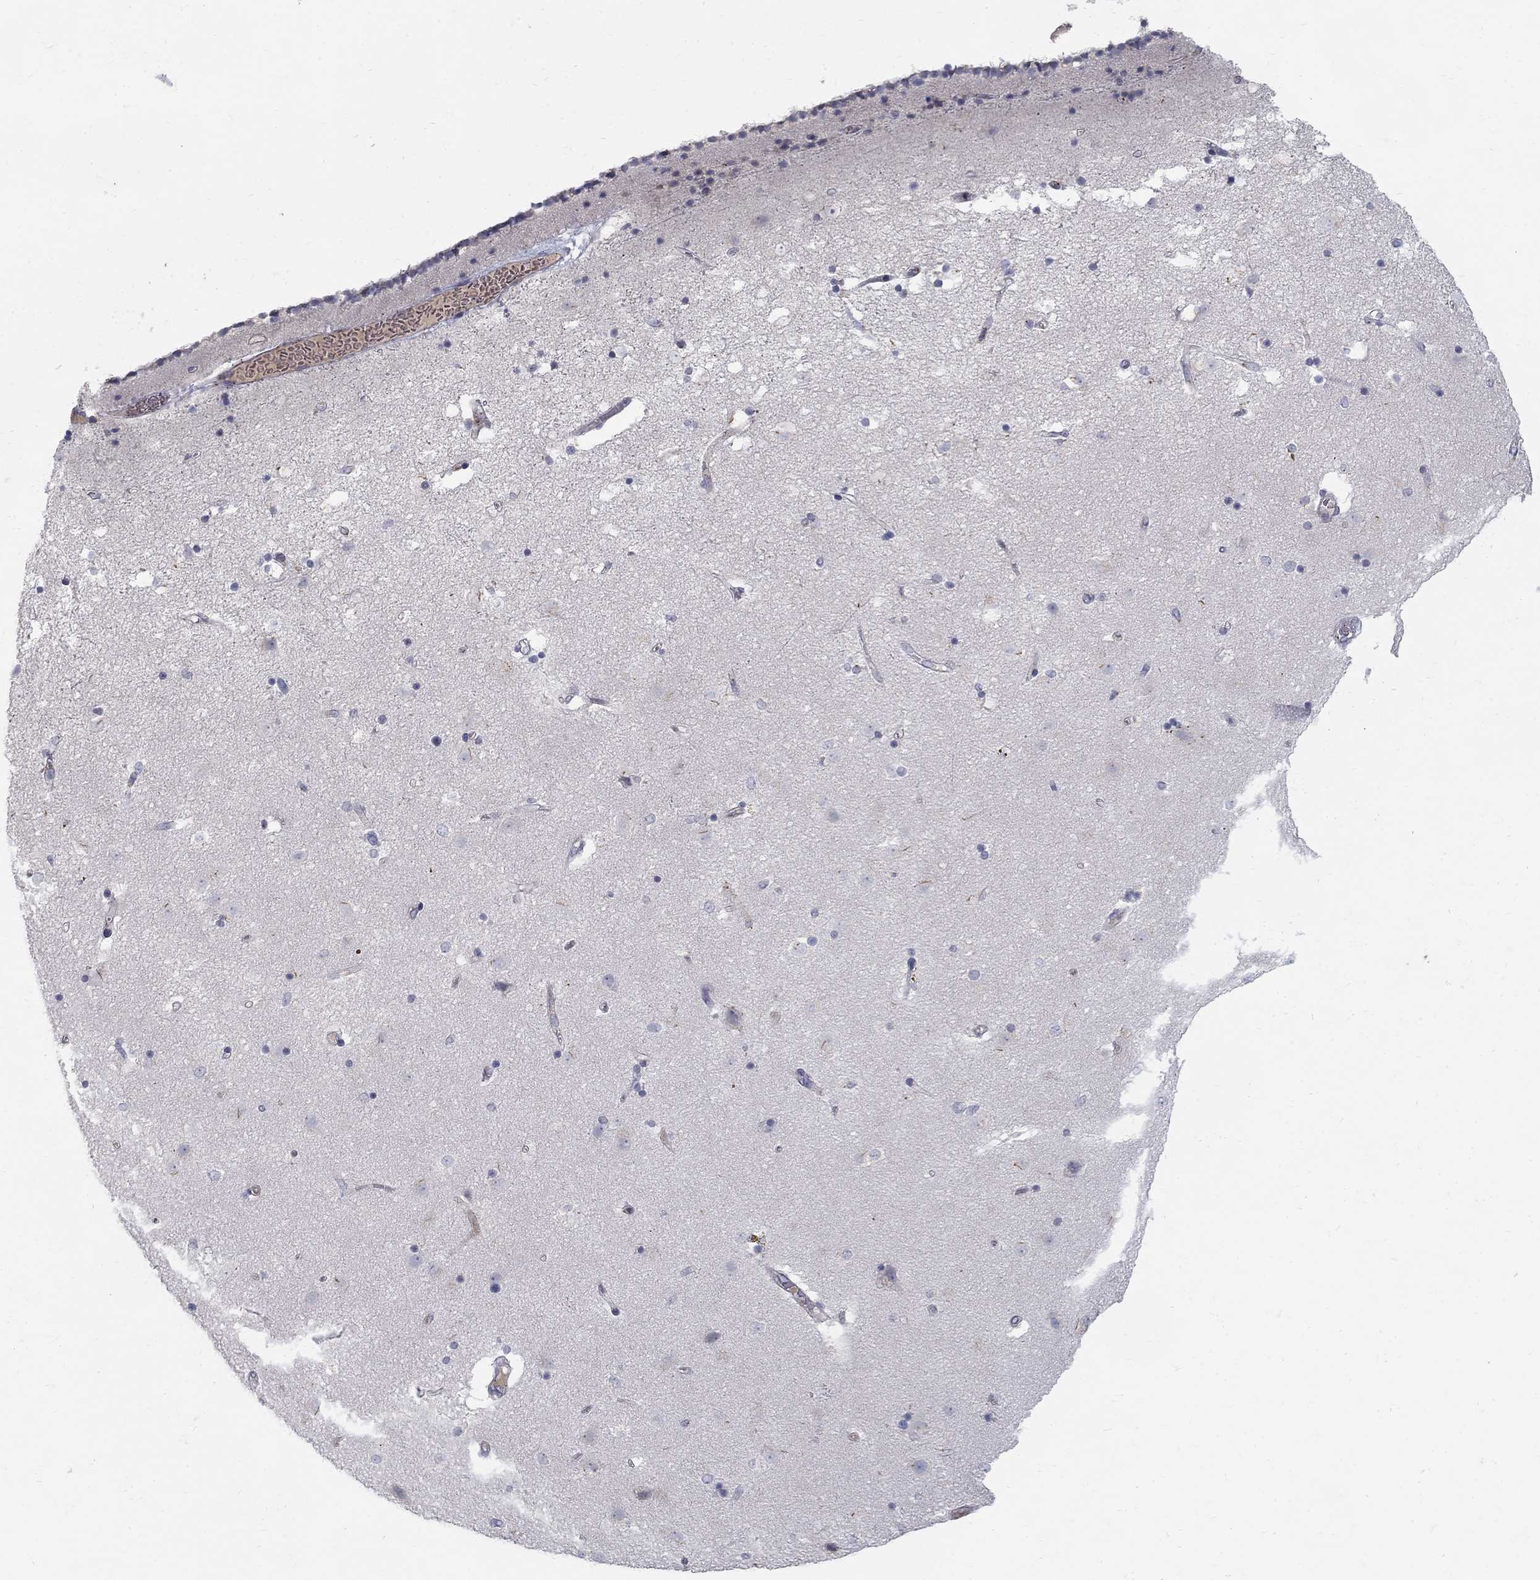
{"staining": {"intensity": "negative", "quantity": "none", "location": "none"}, "tissue": "caudate", "cell_type": "Glial cells", "image_type": "normal", "snomed": [{"axis": "morphology", "description": "Normal tissue, NOS"}, {"axis": "topography", "description": "Lateral ventricle wall"}], "caption": "This is an immunohistochemistry (IHC) photomicrograph of normal caudate. There is no positivity in glial cells.", "gene": "PANK3", "patient": {"sex": "female", "age": 71}}